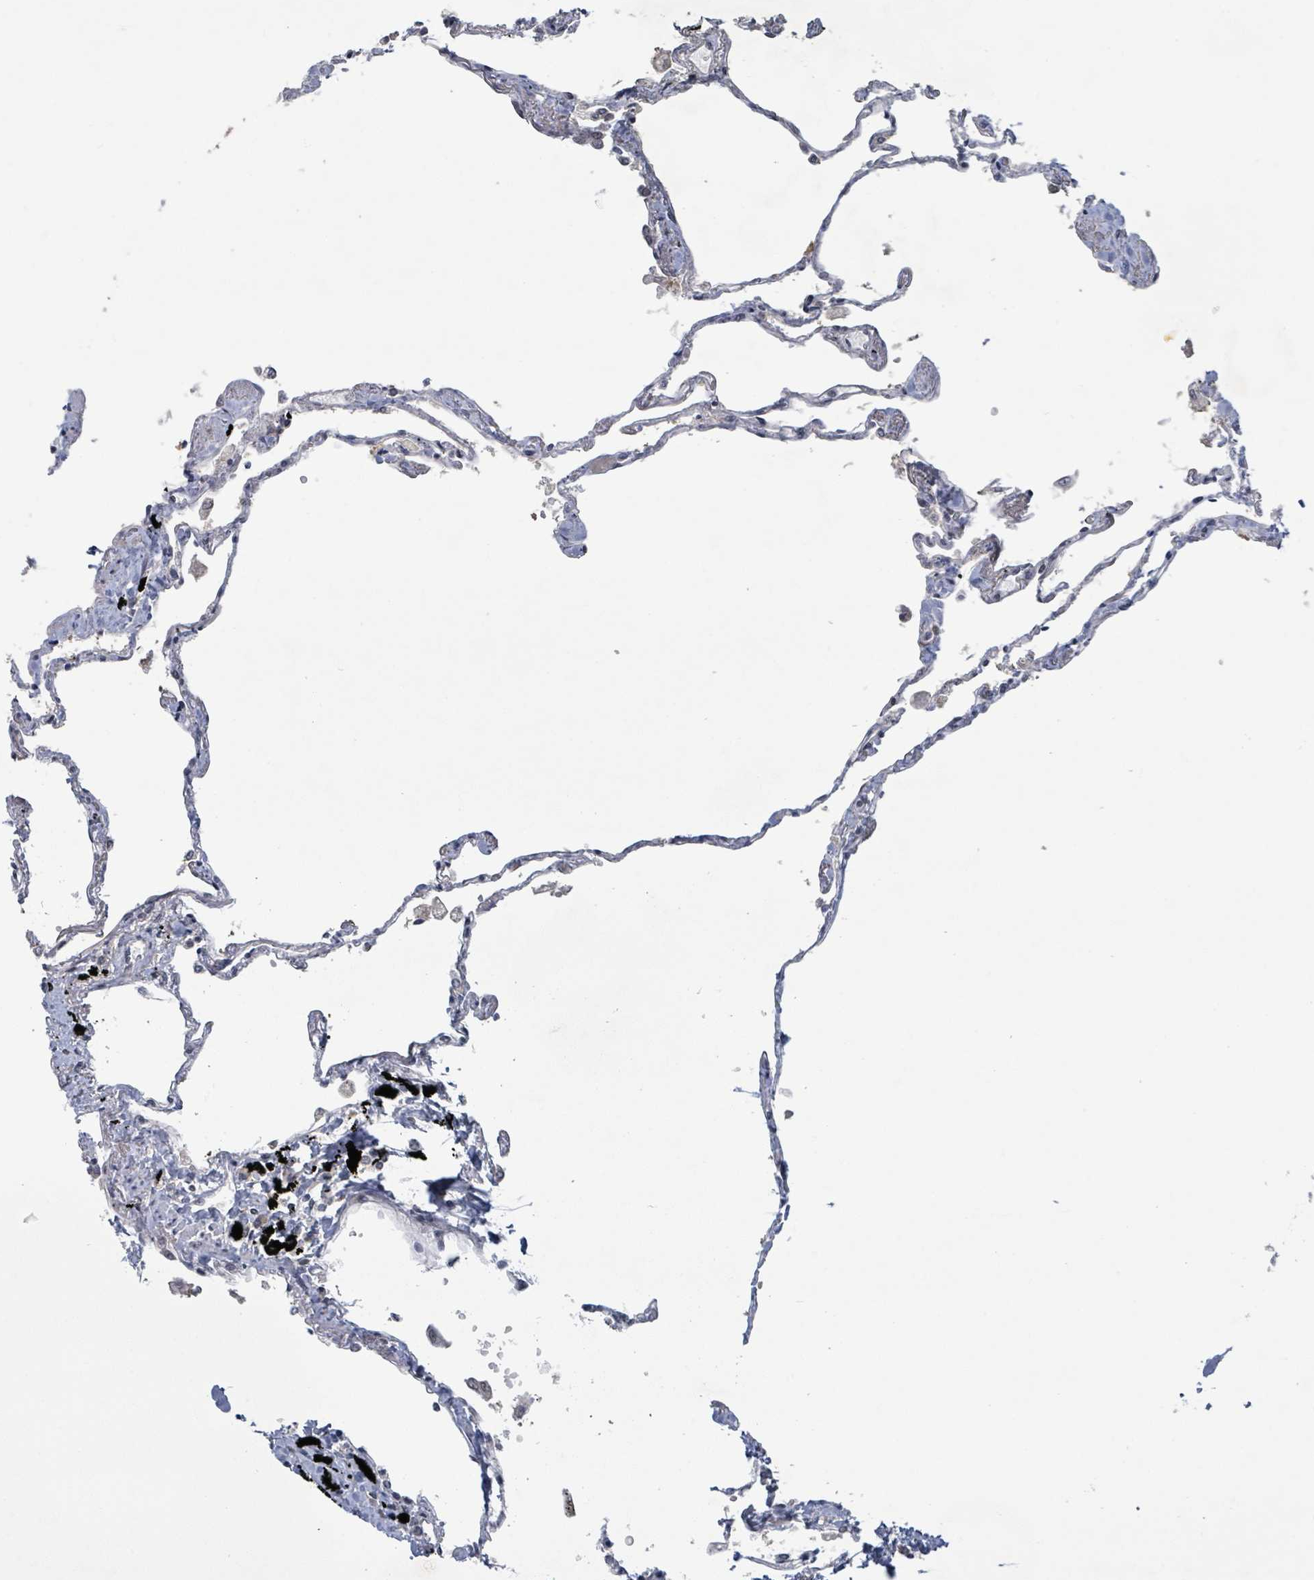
{"staining": {"intensity": "negative", "quantity": "none", "location": "none"}, "tissue": "lung", "cell_type": "Alveolar cells", "image_type": "normal", "snomed": [{"axis": "morphology", "description": "Normal tissue, NOS"}, {"axis": "topography", "description": "Lung"}], "caption": "High power microscopy micrograph of an immunohistochemistry histopathology image of unremarkable lung, revealing no significant expression in alveolar cells.", "gene": "BANP", "patient": {"sex": "female", "age": 67}}